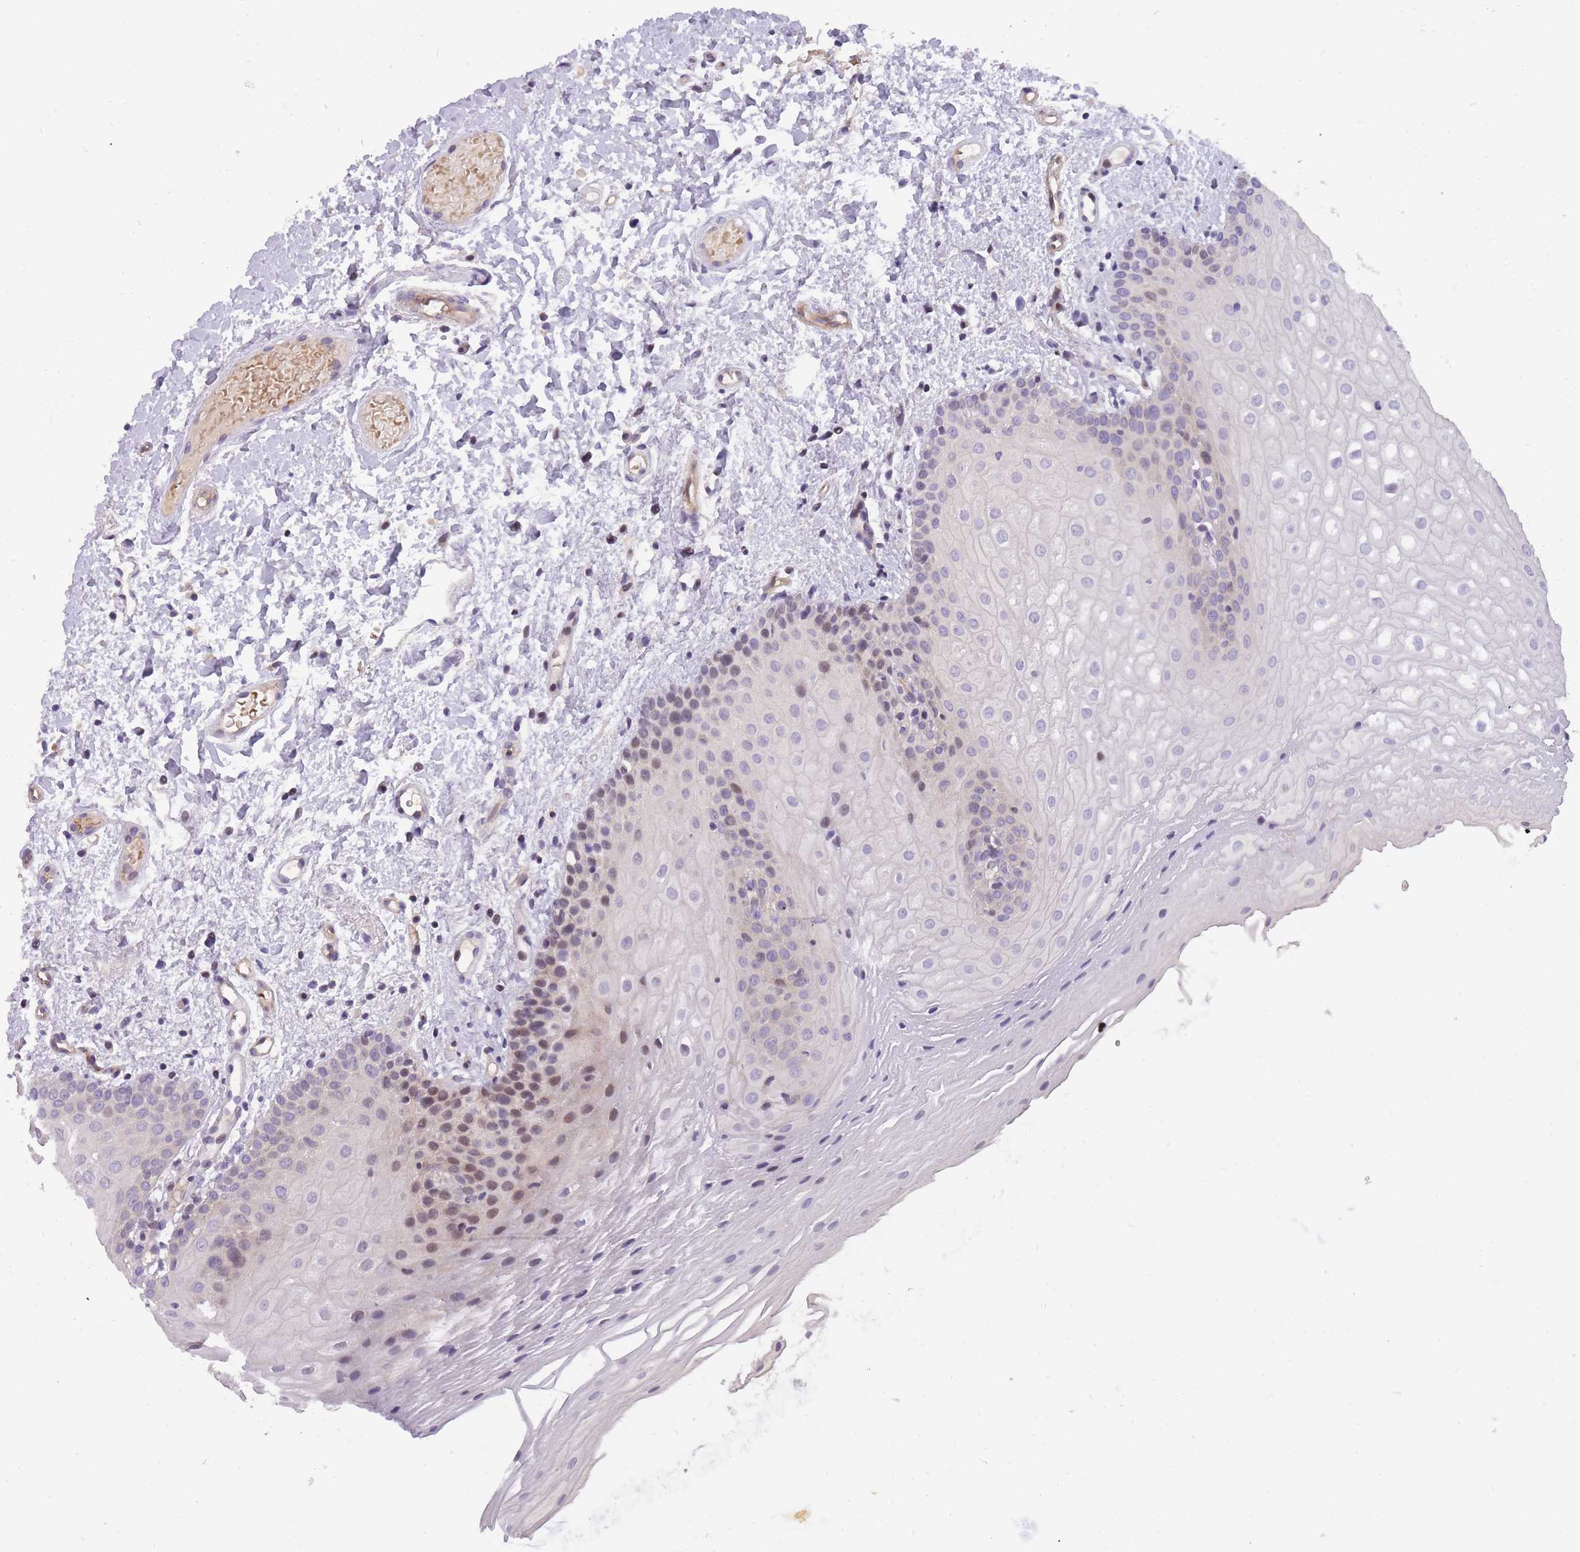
{"staining": {"intensity": "moderate", "quantity": "<25%", "location": "nuclear"}, "tissue": "oral mucosa", "cell_type": "Squamous epithelial cells", "image_type": "normal", "snomed": [{"axis": "morphology", "description": "Normal tissue, NOS"}, {"axis": "topography", "description": "Oral tissue"}], "caption": "High-magnification brightfield microscopy of benign oral mucosa stained with DAB (3,3'-diaminobenzidine) (brown) and counterstained with hematoxylin (blue). squamous epithelial cells exhibit moderate nuclear expression is appreciated in about<25% of cells. Using DAB (brown) and hematoxylin (blue) stains, captured at high magnification using brightfield microscopy.", "gene": "CRYGN", "patient": {"sex": "female", "age": 54}}